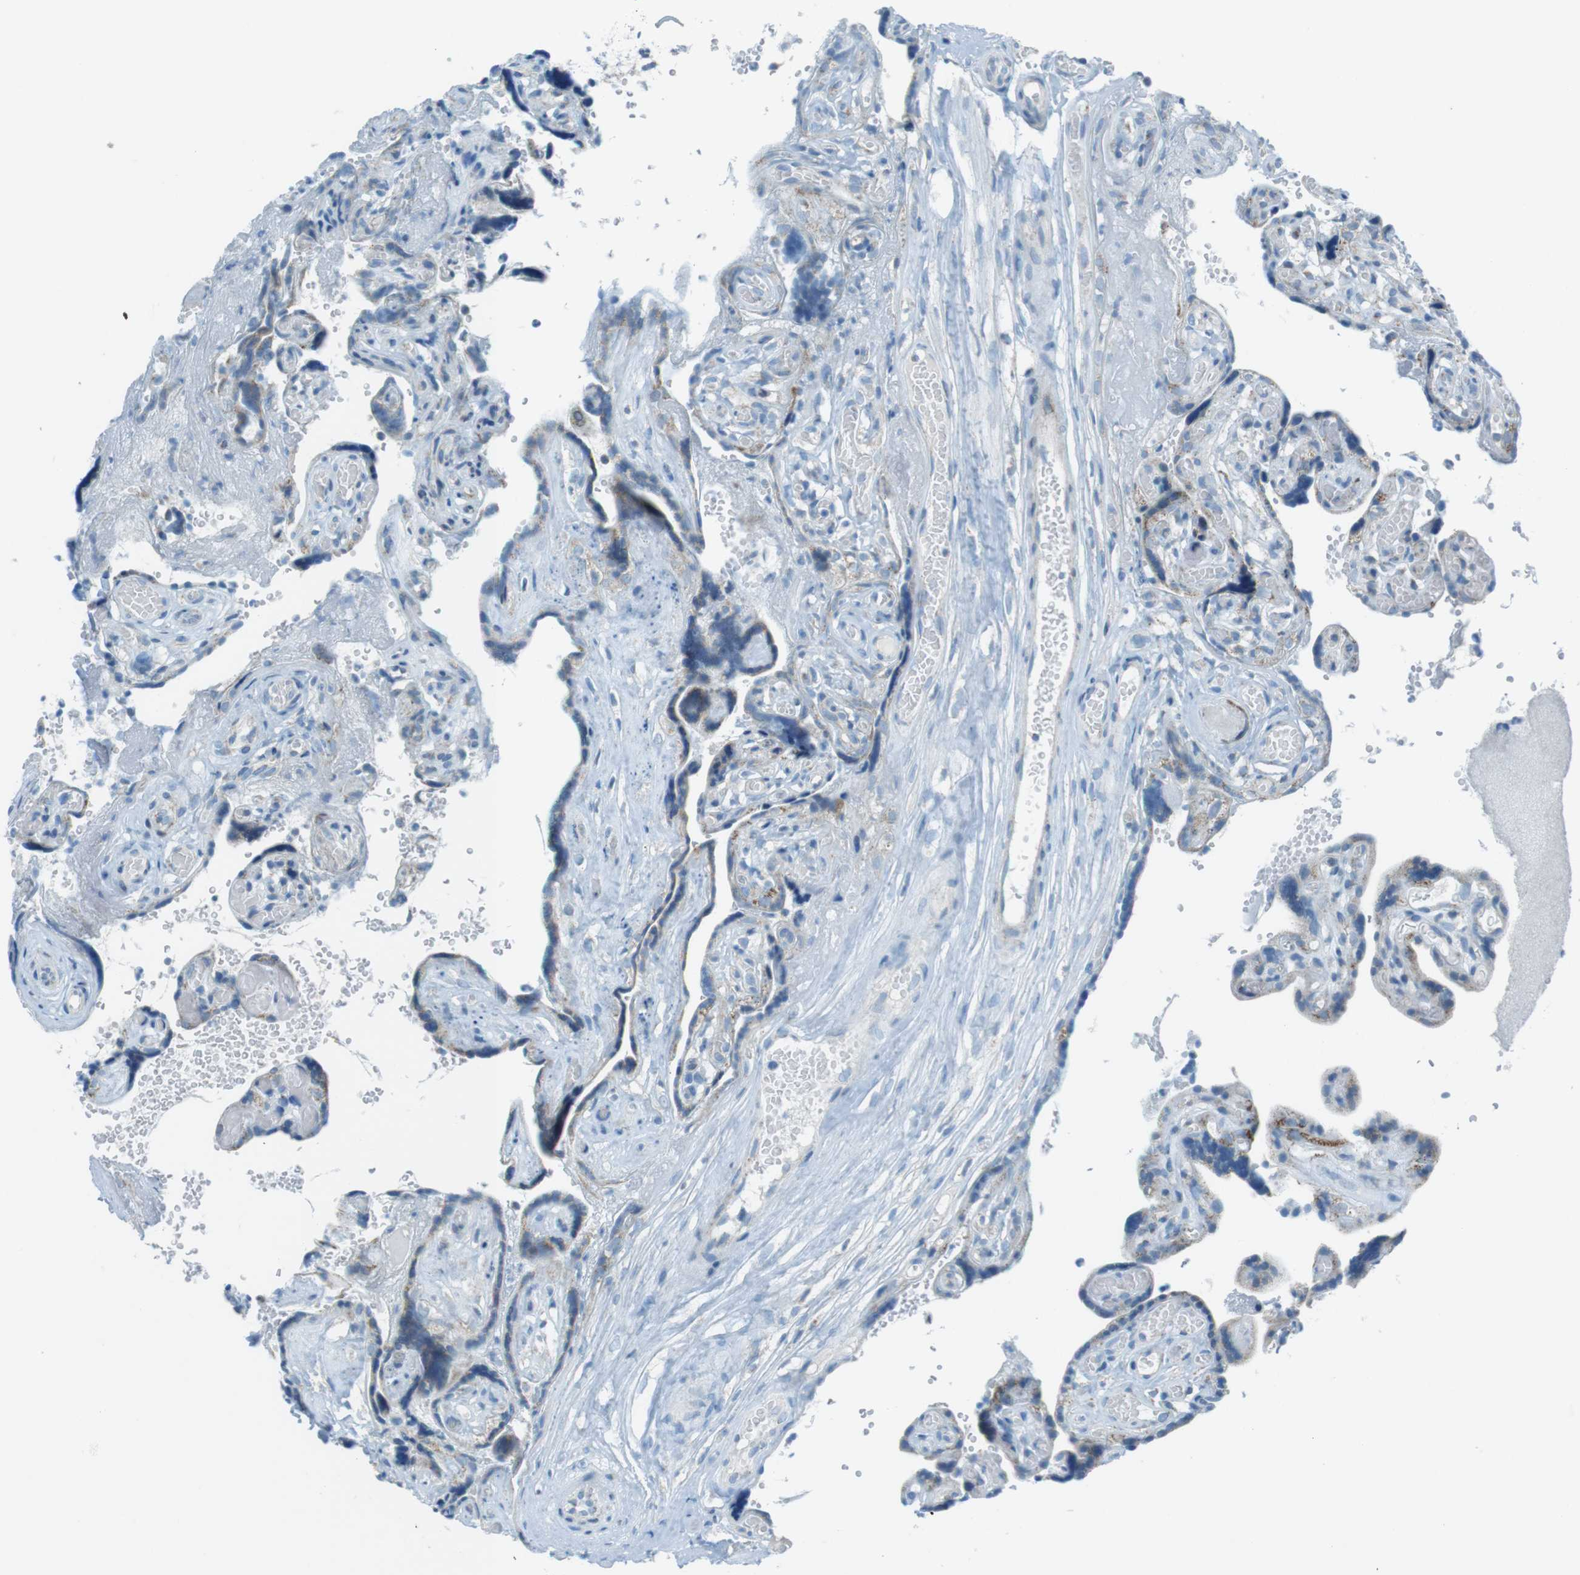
{"staining": {"intensity": "weak", "quantity": ">75%", "location": "cytoplasmic/membranous"}, "tissue": "placenta", "cell_type": "Trophoblastic cells", "image_type": "normal", "snomed": [{"axis": "morphology", "description": "Normal tissue, NOS"}, {"axis": "topography", "description": "Placenta"}], "caption": "Immunohistochemistry (IHC) staining of unremarkable placenta, which shows low levels of weak cytoplasmic/membranous expression in approximately >75% of trophoblastic cells indicating weak cytoplasmic/membranous protein expression. The staining was performed using DAB (3,3'-diaminobenzidine) (brown) for protein detection and nuclei were counterstained in hematoxylin (blue).", "gene": "DNAJA3", "patient": {"sex": "female", "age": 30}}